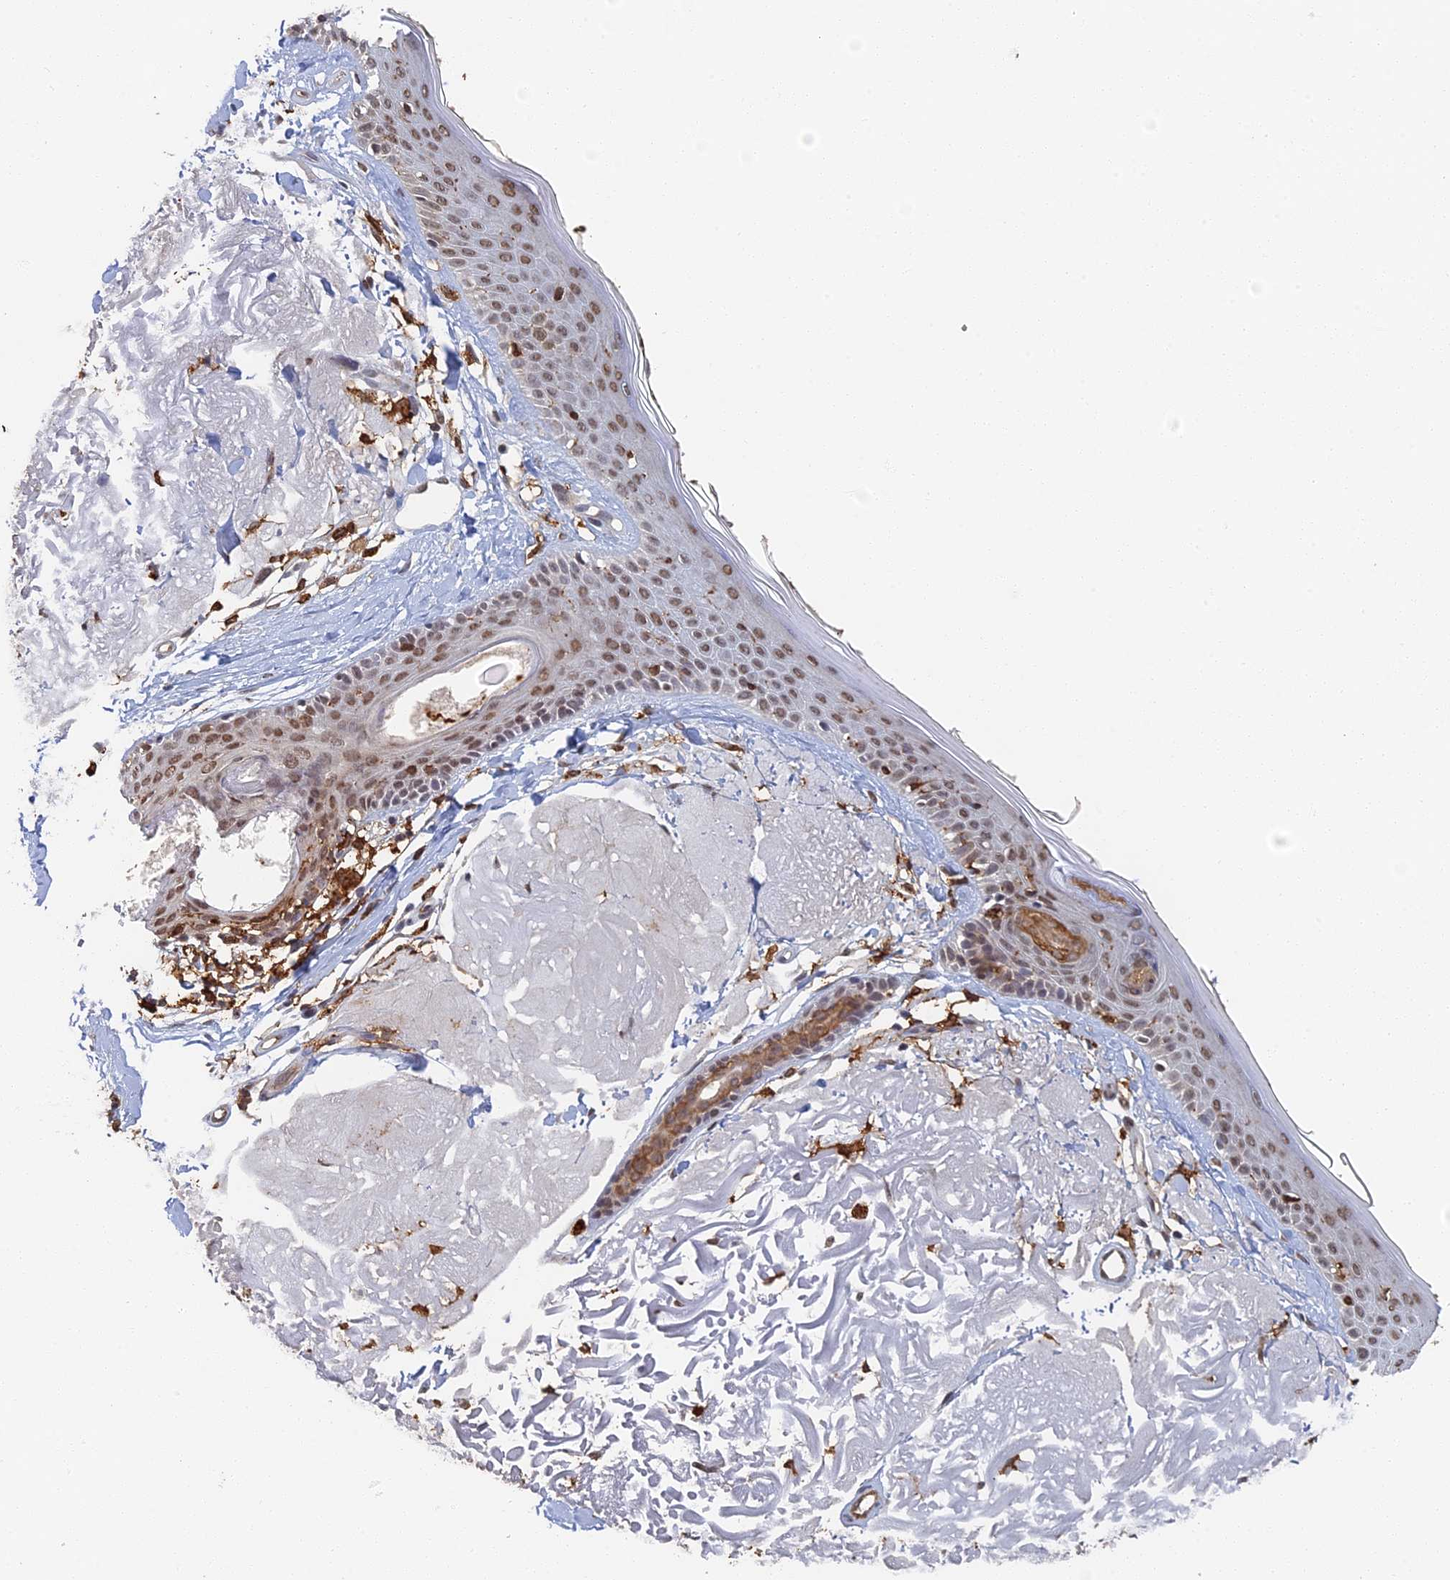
{"staining": {"intensity": "moderate", "quantity": ">75%", "location": "cytoplasmic/membranous,nuclear"}, "tissue": "skin", "cell_type": "Fibroblasts", "image_type": "normal", "snomed": [{"axis": "morphology", "description": "Normal tissue, NOS"}, {"axis": "topography", "description": "Skin"}, {"axis": "topography", "description": "Skeletal muscle"}], "caption": "Immunohistochemical staining of unremarkable human skin exhibits moderate cytoplasmic/membranous,nuclear protein positivity in about >75% of fibroblasts.", "gene": "GPATCH1", "patient": {"sex": "male", "age": 83}}